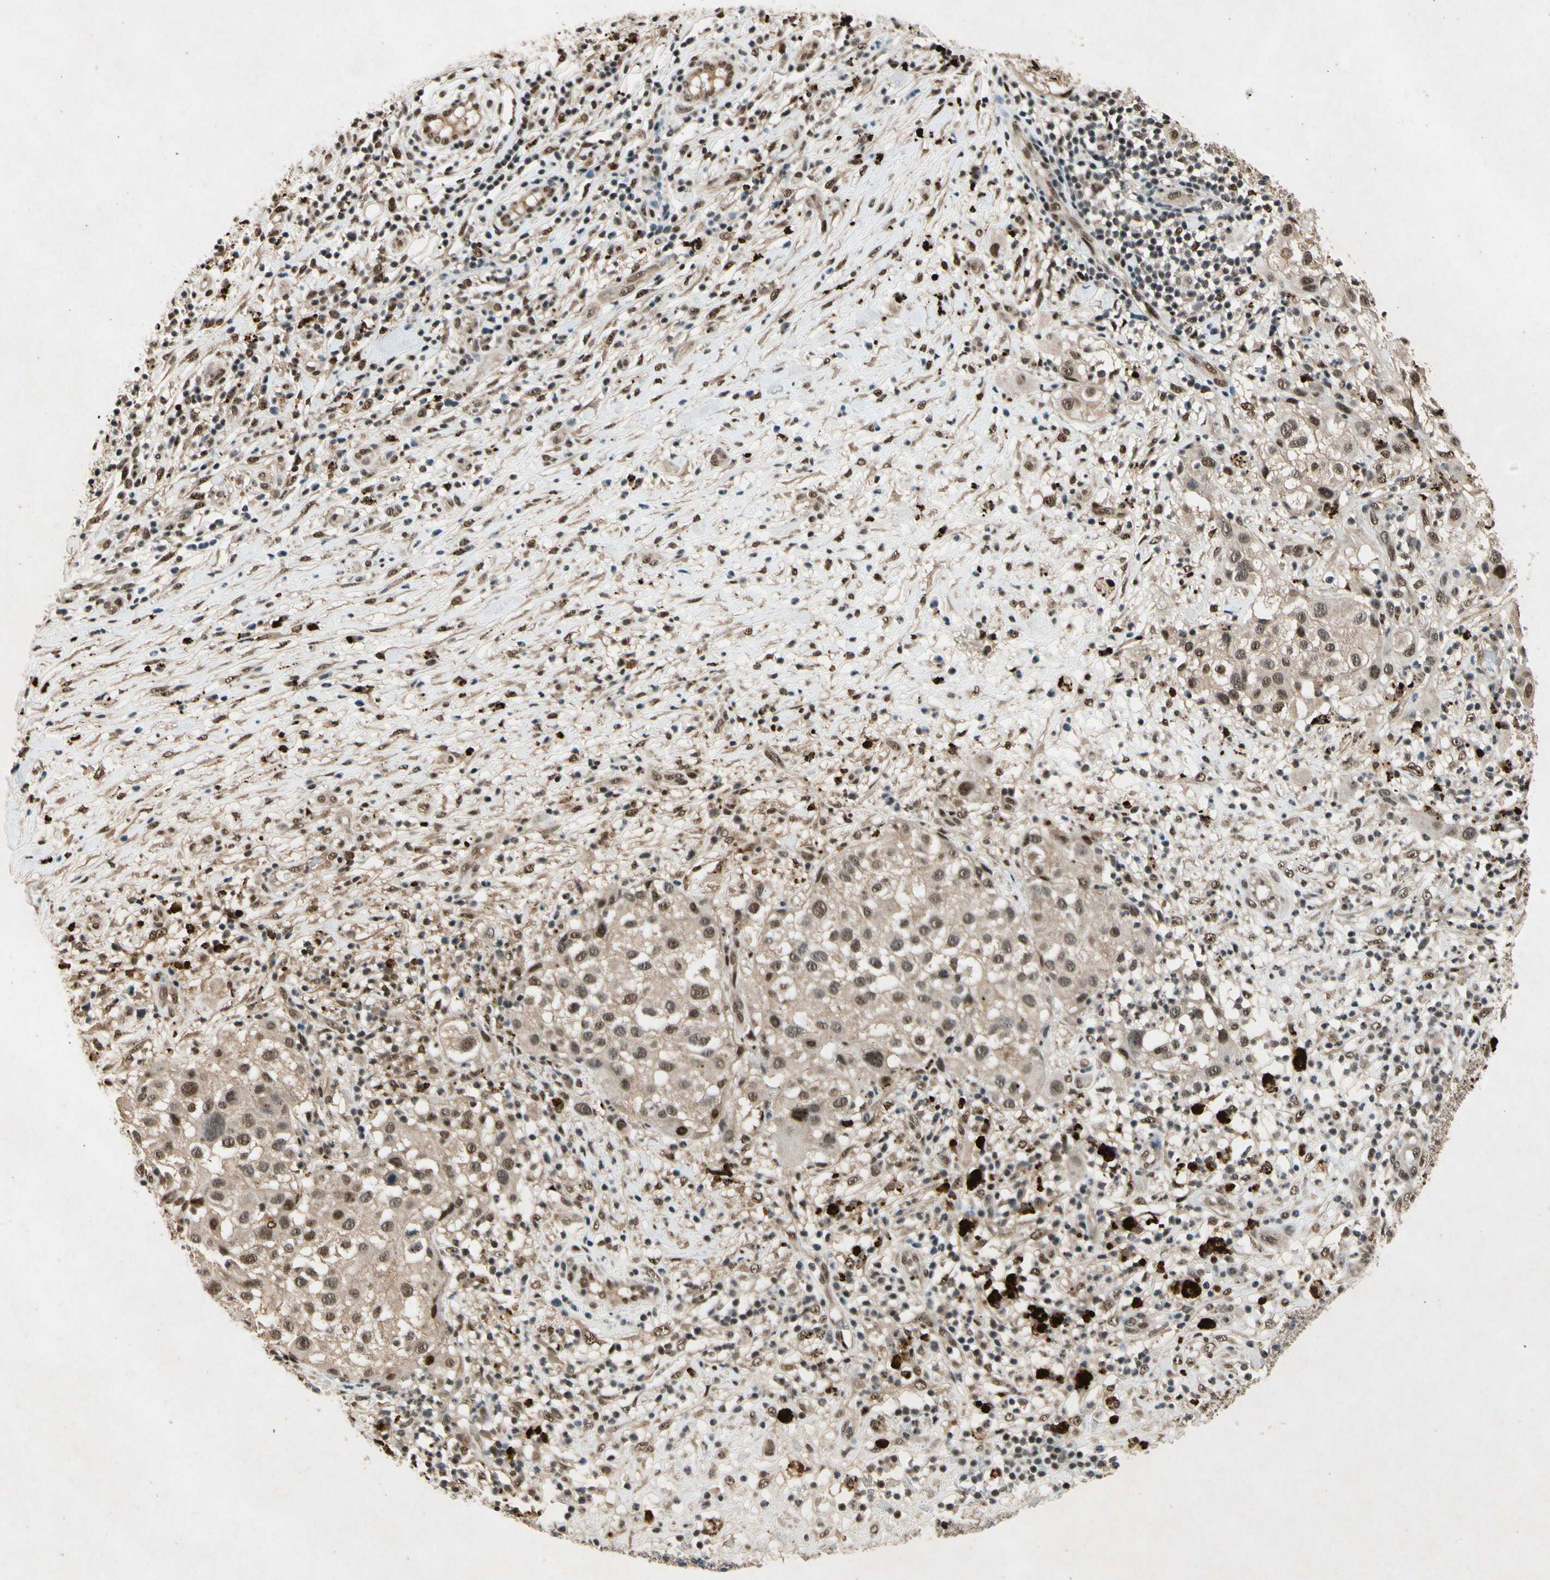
{"staining": {"intensity": "moderate", "quantity": ">75%", "location": "cytoplasmic/membranous,nuclear"}, "tissue": "melanoma", "cell_type": "Tumor cells", "image_type": "cancer", "snomed": [{"axis": "morphology", "description": "Necrosis, NOS"}, {"axis": "morphology", "description": "Malignant melanoma, NOS"}, {"axis": "topography", "description": "Skin"}], "caption": "Immunohistochemical staining of melanoma displays medium levels of moderate cytoplasmic/membranous and nuclear protein expression in about >75% of tumor cells.", "gene": "PML", "patient": {"sex": "female", "age": 87}}